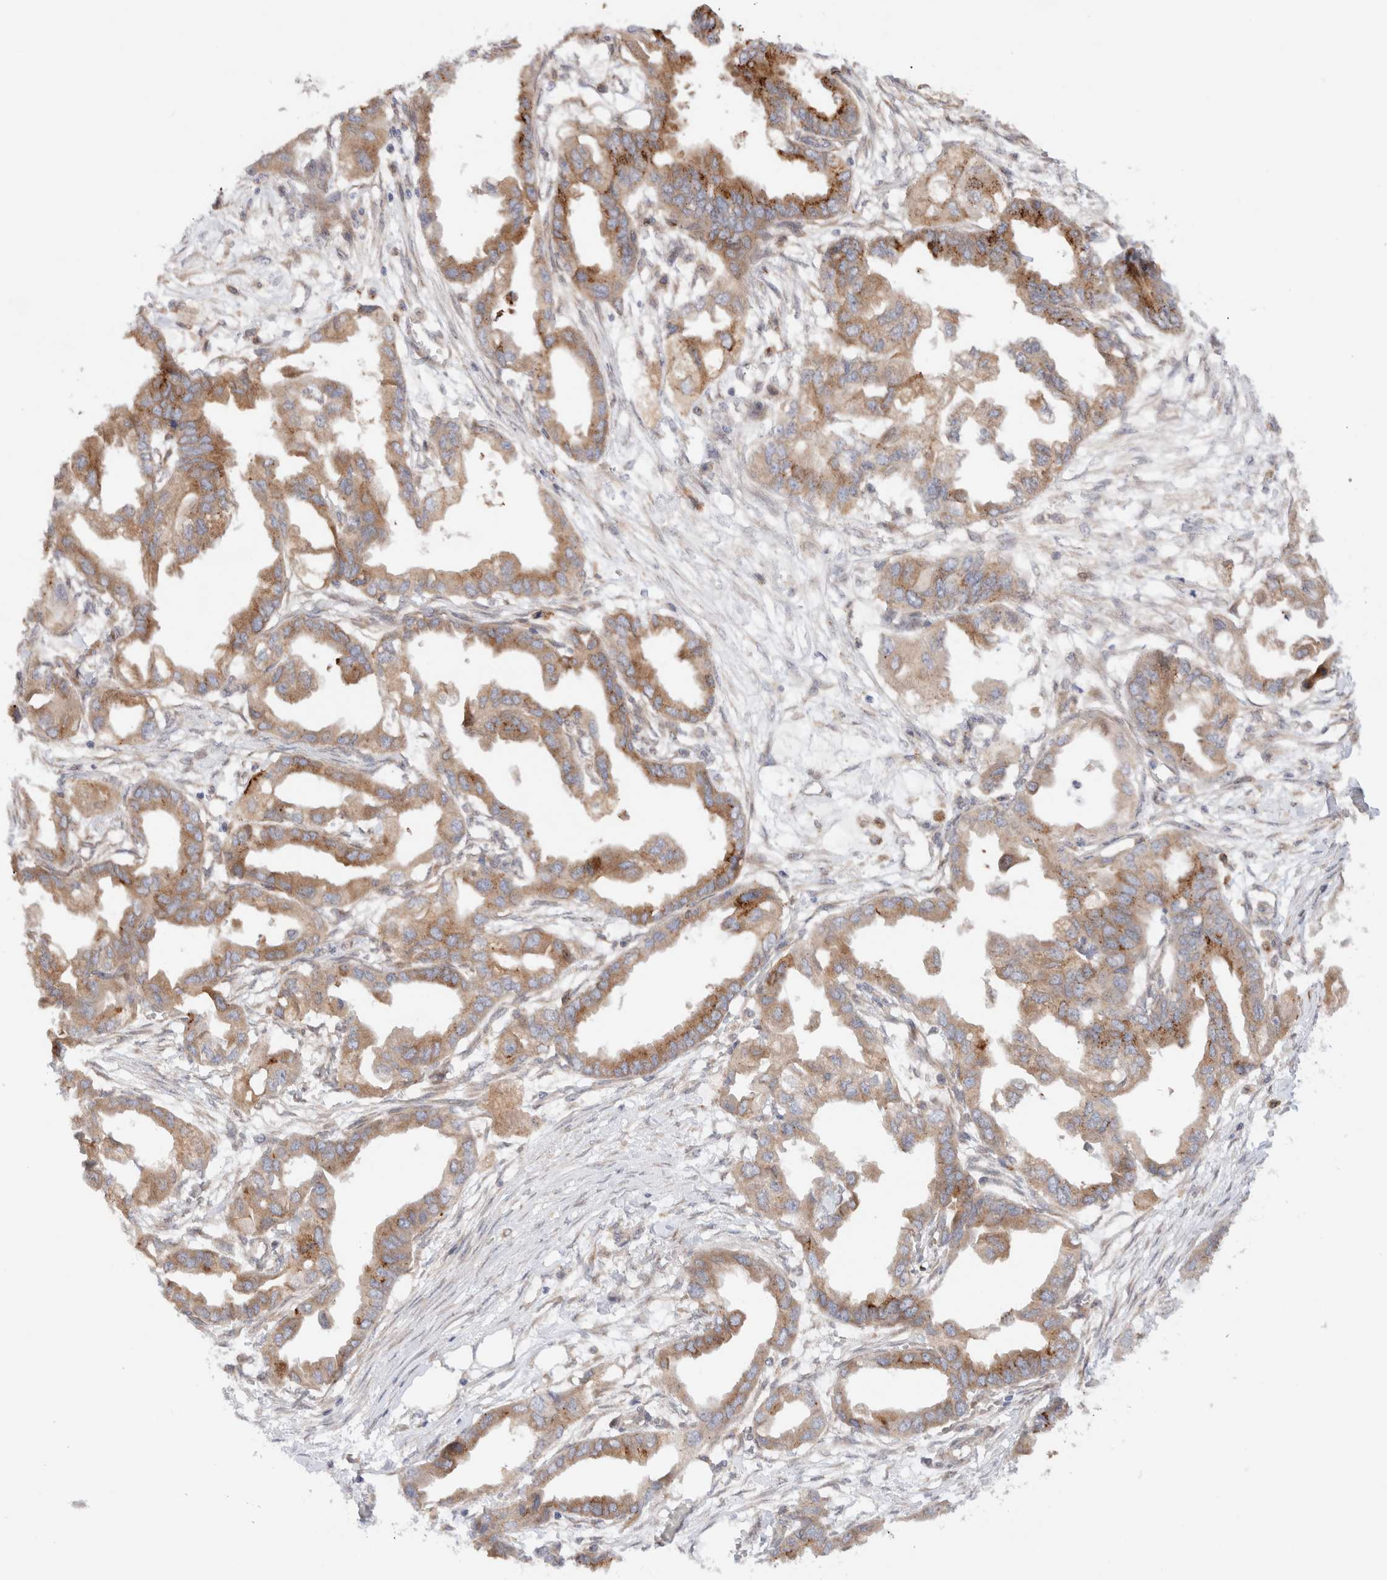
{"staining": {"intensity": "moderate", "quantity": ">75%", "location": "cytoplasmic/membranous"}, "tissue": "endometrial cancer", "cell_type": "Tumor cells", "image_type": "cancer", "snomed": [{"axis": "morphology", "description": "Adenocarcinoma, NOS"}, {"axis": "morphology", "description": "Adenocarcinoma, metastatic, NOS"}, {"axis": "topography", "description": "Adipose tissue"}, {"axis": "topography", "description": "Endometrium"}], "caption": "A histopathology image showing moderate cytoplasmic/membranous positivity in approximately >75% of tumor cells in endometrial cancer (adenocarcinoma), as visualized by brown immunohistochemical staining.", "gene": "GCN1", "patient": {"sex": "female", "age": 67}}